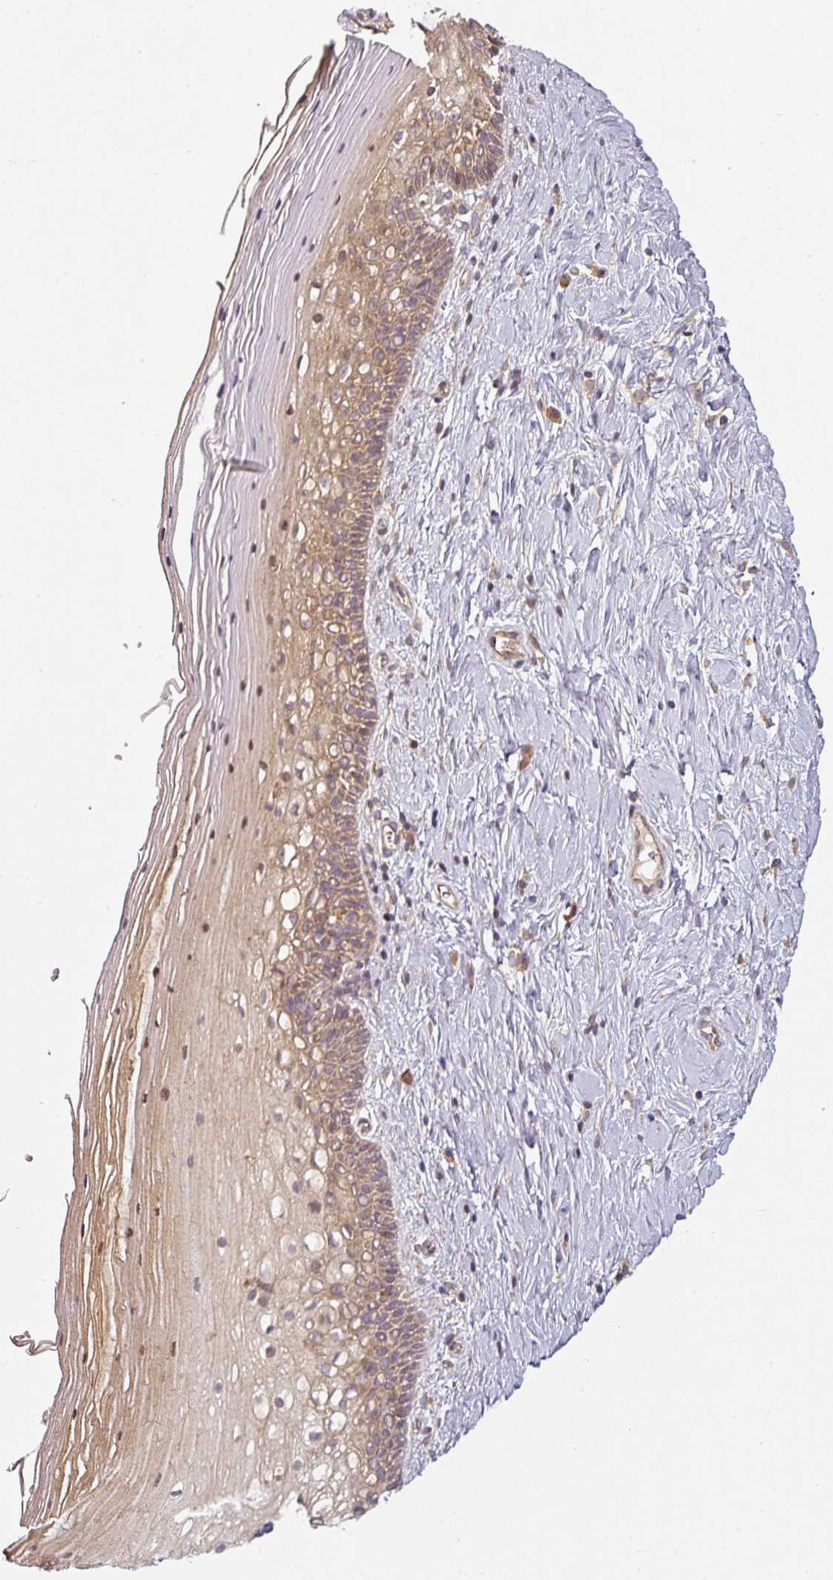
{"staining": {"intensity": "moderate", "quantity": ">75%", "location": "cytoplasmic/membranous"}, "tissue": "cervix", "cell_type": "Glandular cells", "image_type": "normal", "snomed": [{"axis": "morphology", "description": "Normal tissue, NOS"}, {"axis": "topography", "description": "Cervix"}], "caption": "Protein staining of unremarkable cervix reveals moderate cytoplasmic/membranous positivity in approximately >75% of glandular cells.", "gene": "RNF31", "patient": {"sex": "female", "age": 36}}